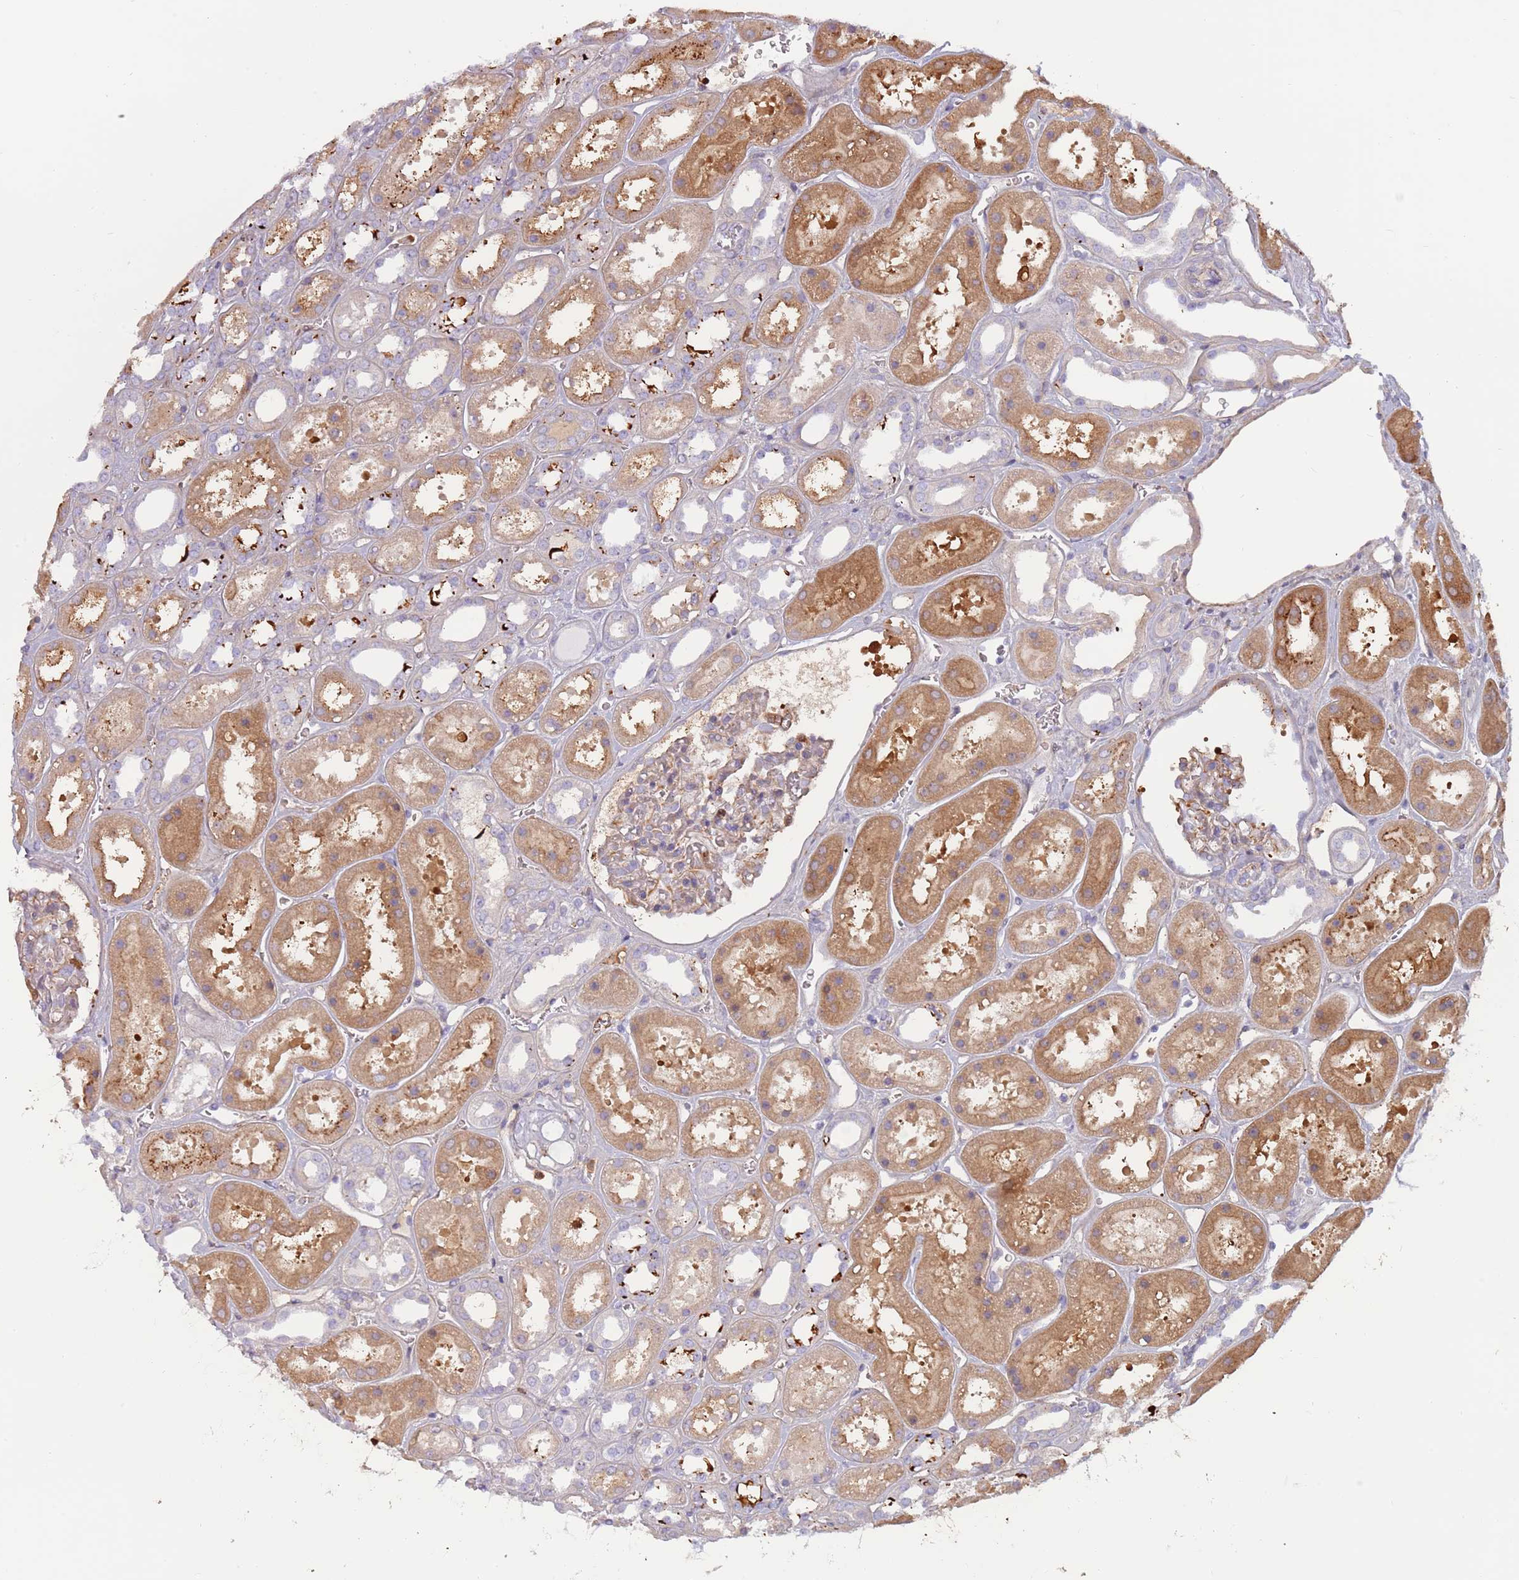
{"staining": {"intensity": "negative", "quantity": "none", "location": "none"}, "tissue": "kidney", "cell_type": "Cells in glomeruli", "image_type": "normal", "snomed": [{"axis": "morphology", "description": "Normal tissue, NOS"}, {"axis": "topography", "description": "Kidney"}], "caption": "A photomicrograph of kidney stained for a protein displays no brown staining in cells in glomeruli.", "gene": "NADK", "patient": {"sex": "female", "age": 41}}